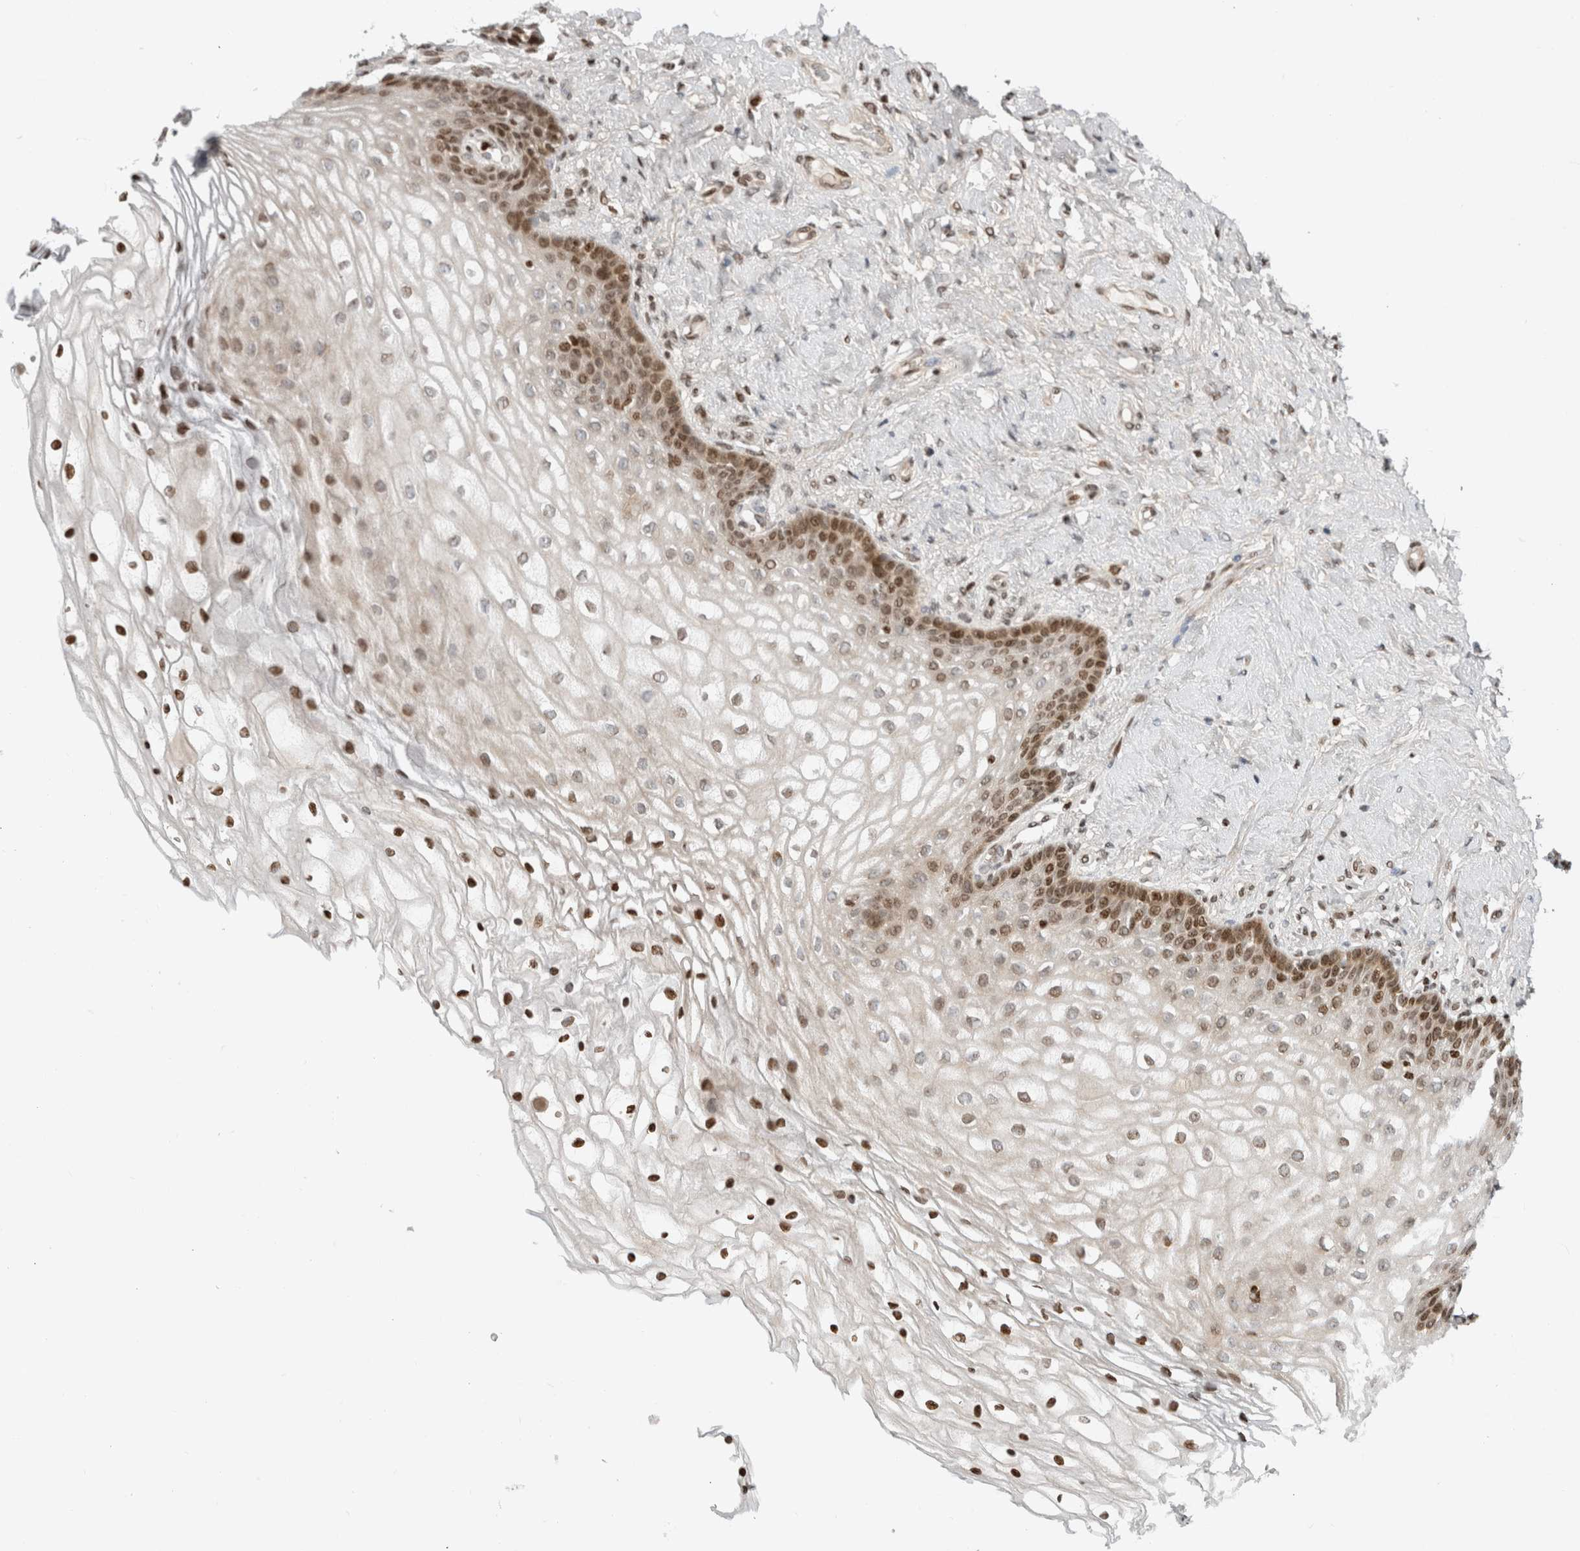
{"staining": {"intensity": "moderate", "quantity": "25%-75%", "location": "nuclear"}, "tissue": "vagina", "cell_type": "Squamous epithelial cells", "image_type": "normal", "snomed": [{"axis": "morphology", "description": "Normal tissue, NOS"}, {"axis": "topography", "description": "Vagina"}], "caption": "Vagina stained for a protein shows moderate nuclear positivity in squamous epithelial cells. (Stains: DAB in brown, nuclei in blue, Microscopy: brightfield microscopy at high magnification).", "gene": "GINS4", "patient": {"sex": "female", "age": 60}}